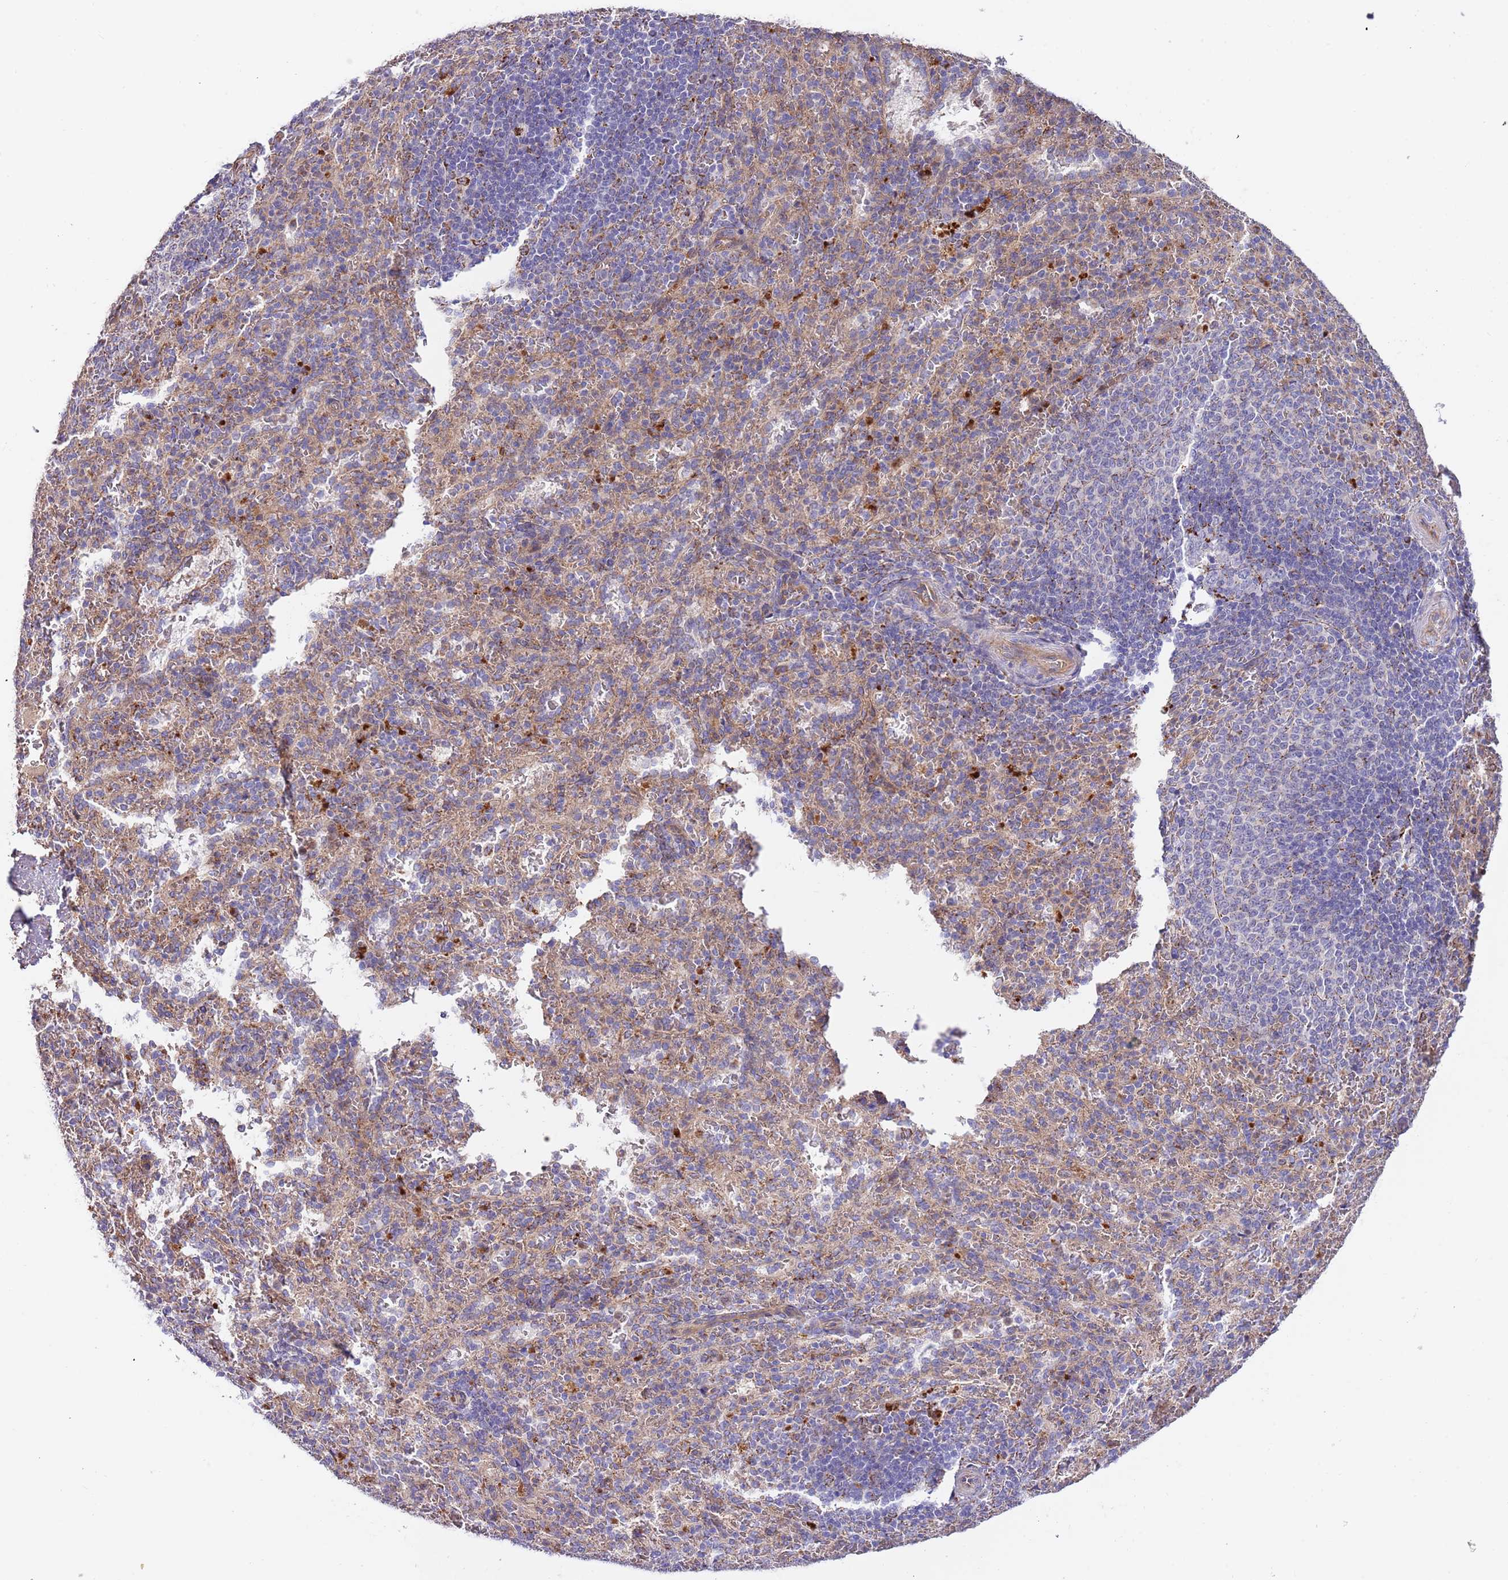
{"staining": {"intensity": "strong", "quantity": "<25%", "location": "cytoplasmic/membranous"}, "tissue": "spleen", "cell_type": "Cells in red pulp", "image_type": "normal", "snomed": [{"axis": "morphology", "description": "Normal tissue, NOS"}, {"axis": "topography", "description": "Spleen"}], "caption": "Immunohistochemical staining of benign spleen reveals medium levels of strong cytoplasmic/membranous positivity in about <25% of cells in red pulp. Immunohistochemistry (ihc) stains the protein in brown and the nuclei are stained blue.", "gene": "DOCK6", "patient": {"sex": "female", "age": 21}}